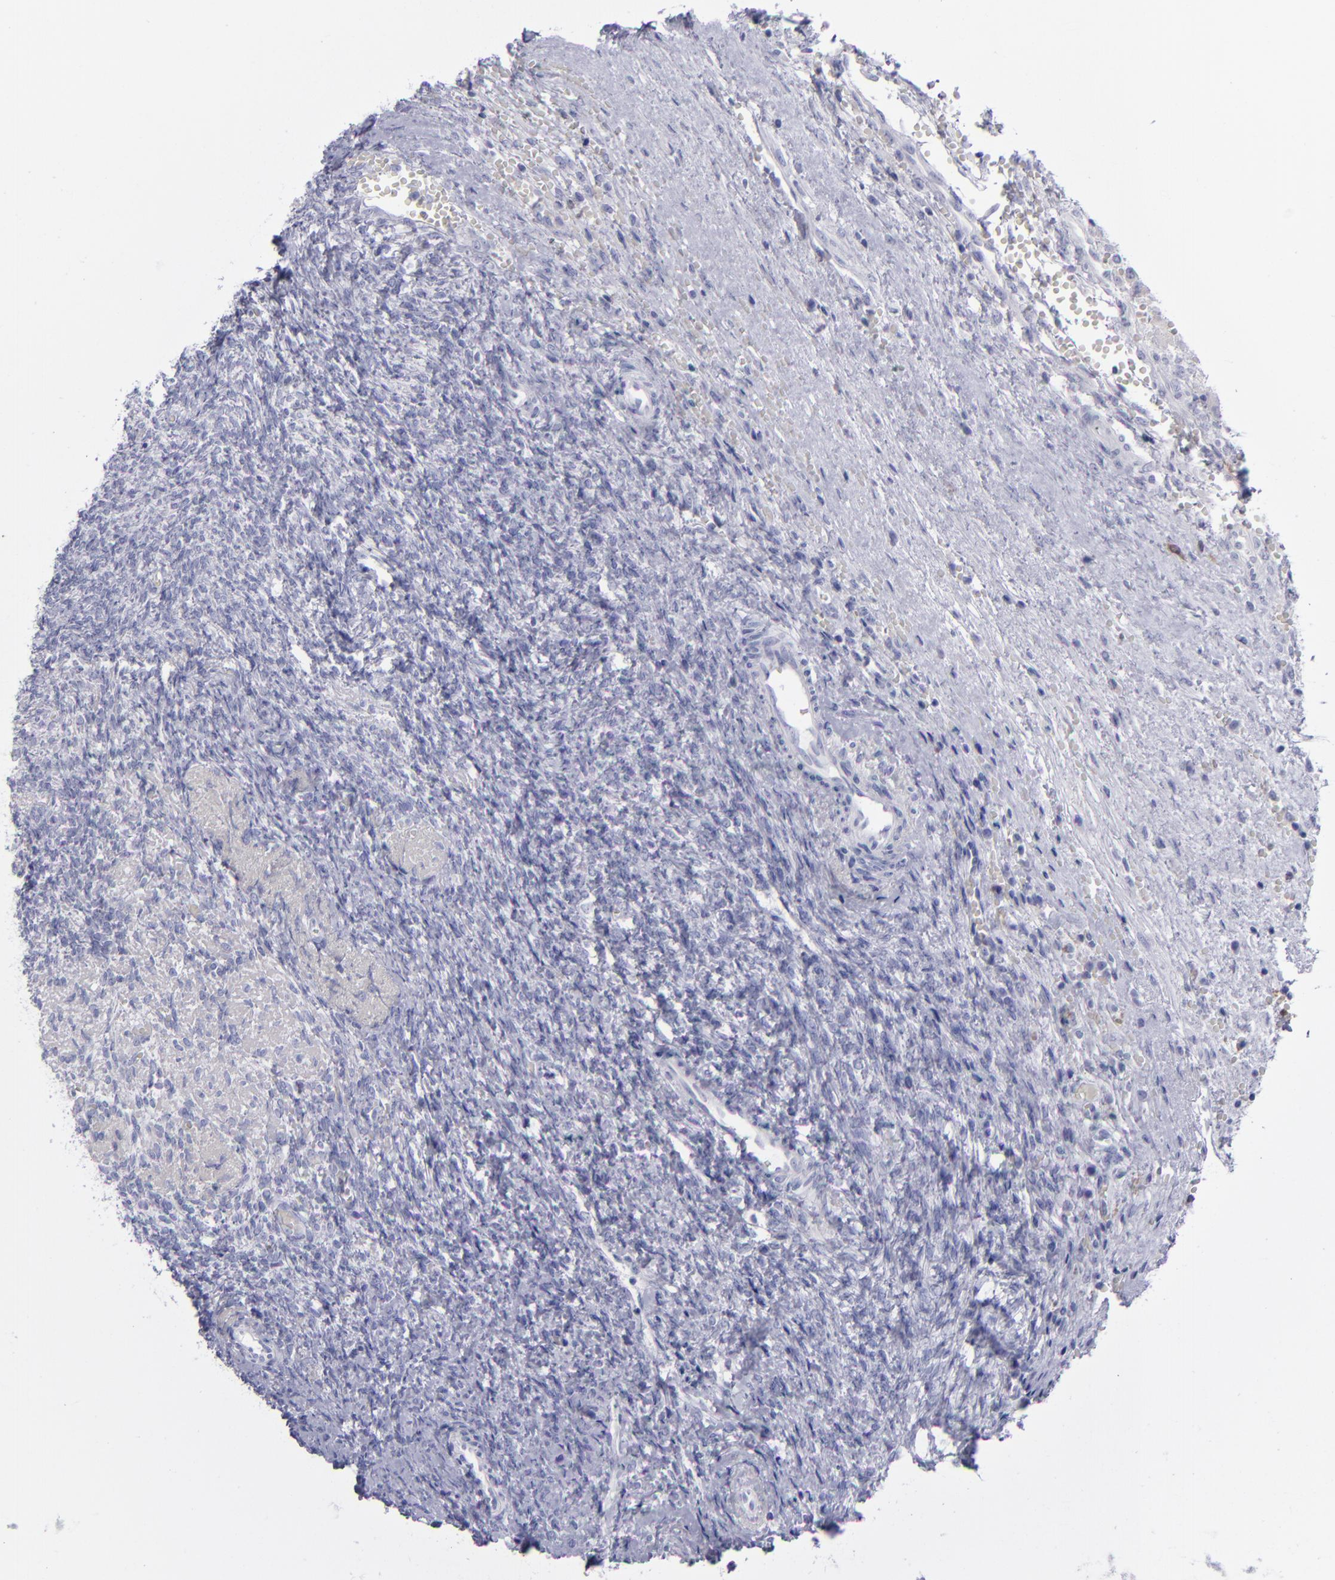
{"staining": {"intensity": "negative", "quantity": "none", "location": "none"}, "tissue": "ovary", "cell_type": "Ovarian stroma cells", "image_type": "normal", "snomed": [{"axis": "morphology", "description": "Normal tissue, NOS"}, {"axis": "topography", "description": "Ovary"}], "caption": "IHC photomicrograph of benign ovary stained for a protein (brown), which displays no positivity in ovarian stroma cells.", "gene": "AURKA", "patient": {"sex": "female", "age": 56}}